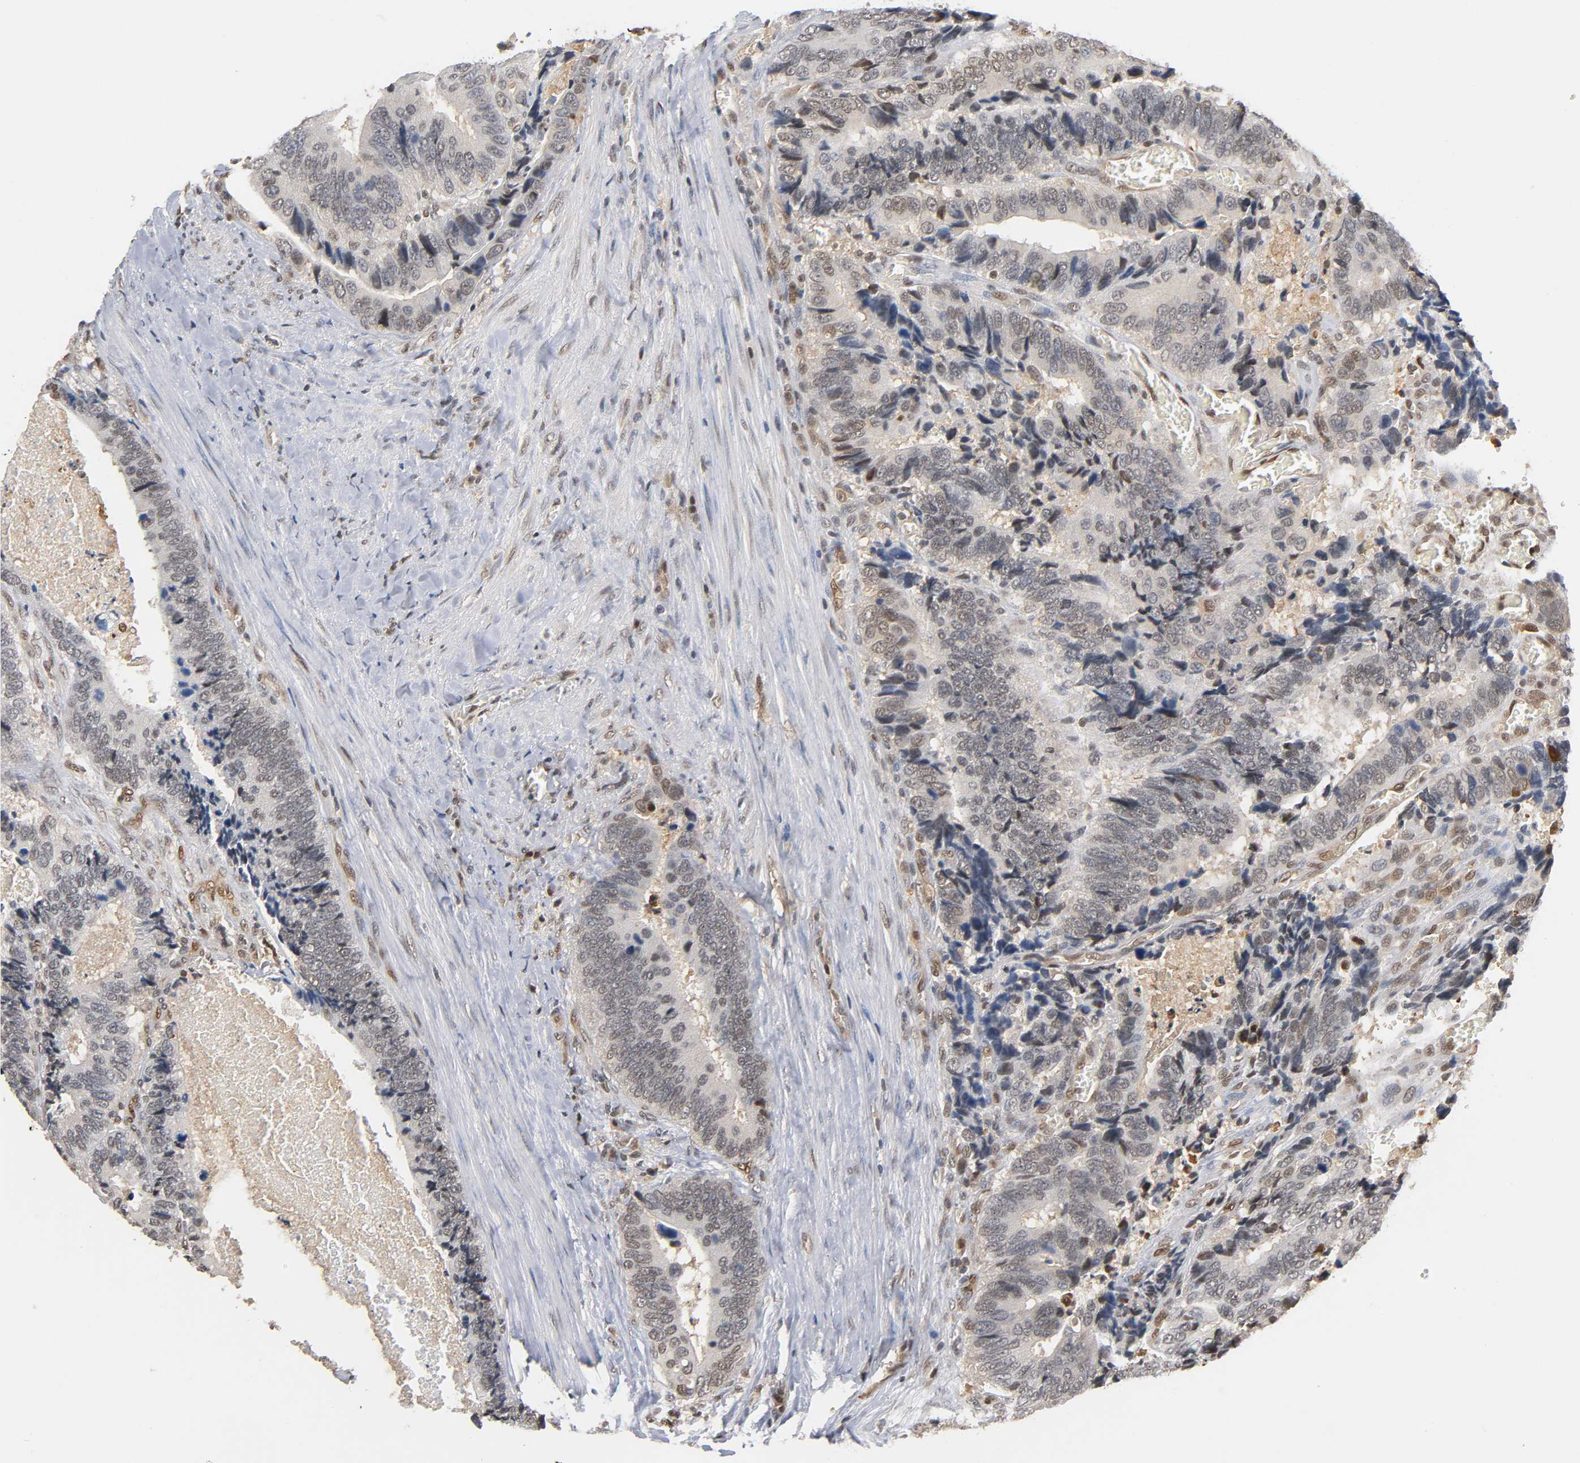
{"staining": {"intensity": "weak", "quantity": "<25%", "location": "nuclear"}, "tissue": "colorectal cancer", "cell_type": "Tumor cells", "image_type": "cancer", "snomed": [{"axis": "morphology", "description": "Adenocarcinoma, NOS"}, {"axis": "topography", "description": "Colon"}], "caption": "DAB immunohistochemical staining of human colorectal adenocarcinoma exhibits no significant positivity in tumor cells.", "gene": "UBC", "patient": {"sex": "male", "age": 72}}